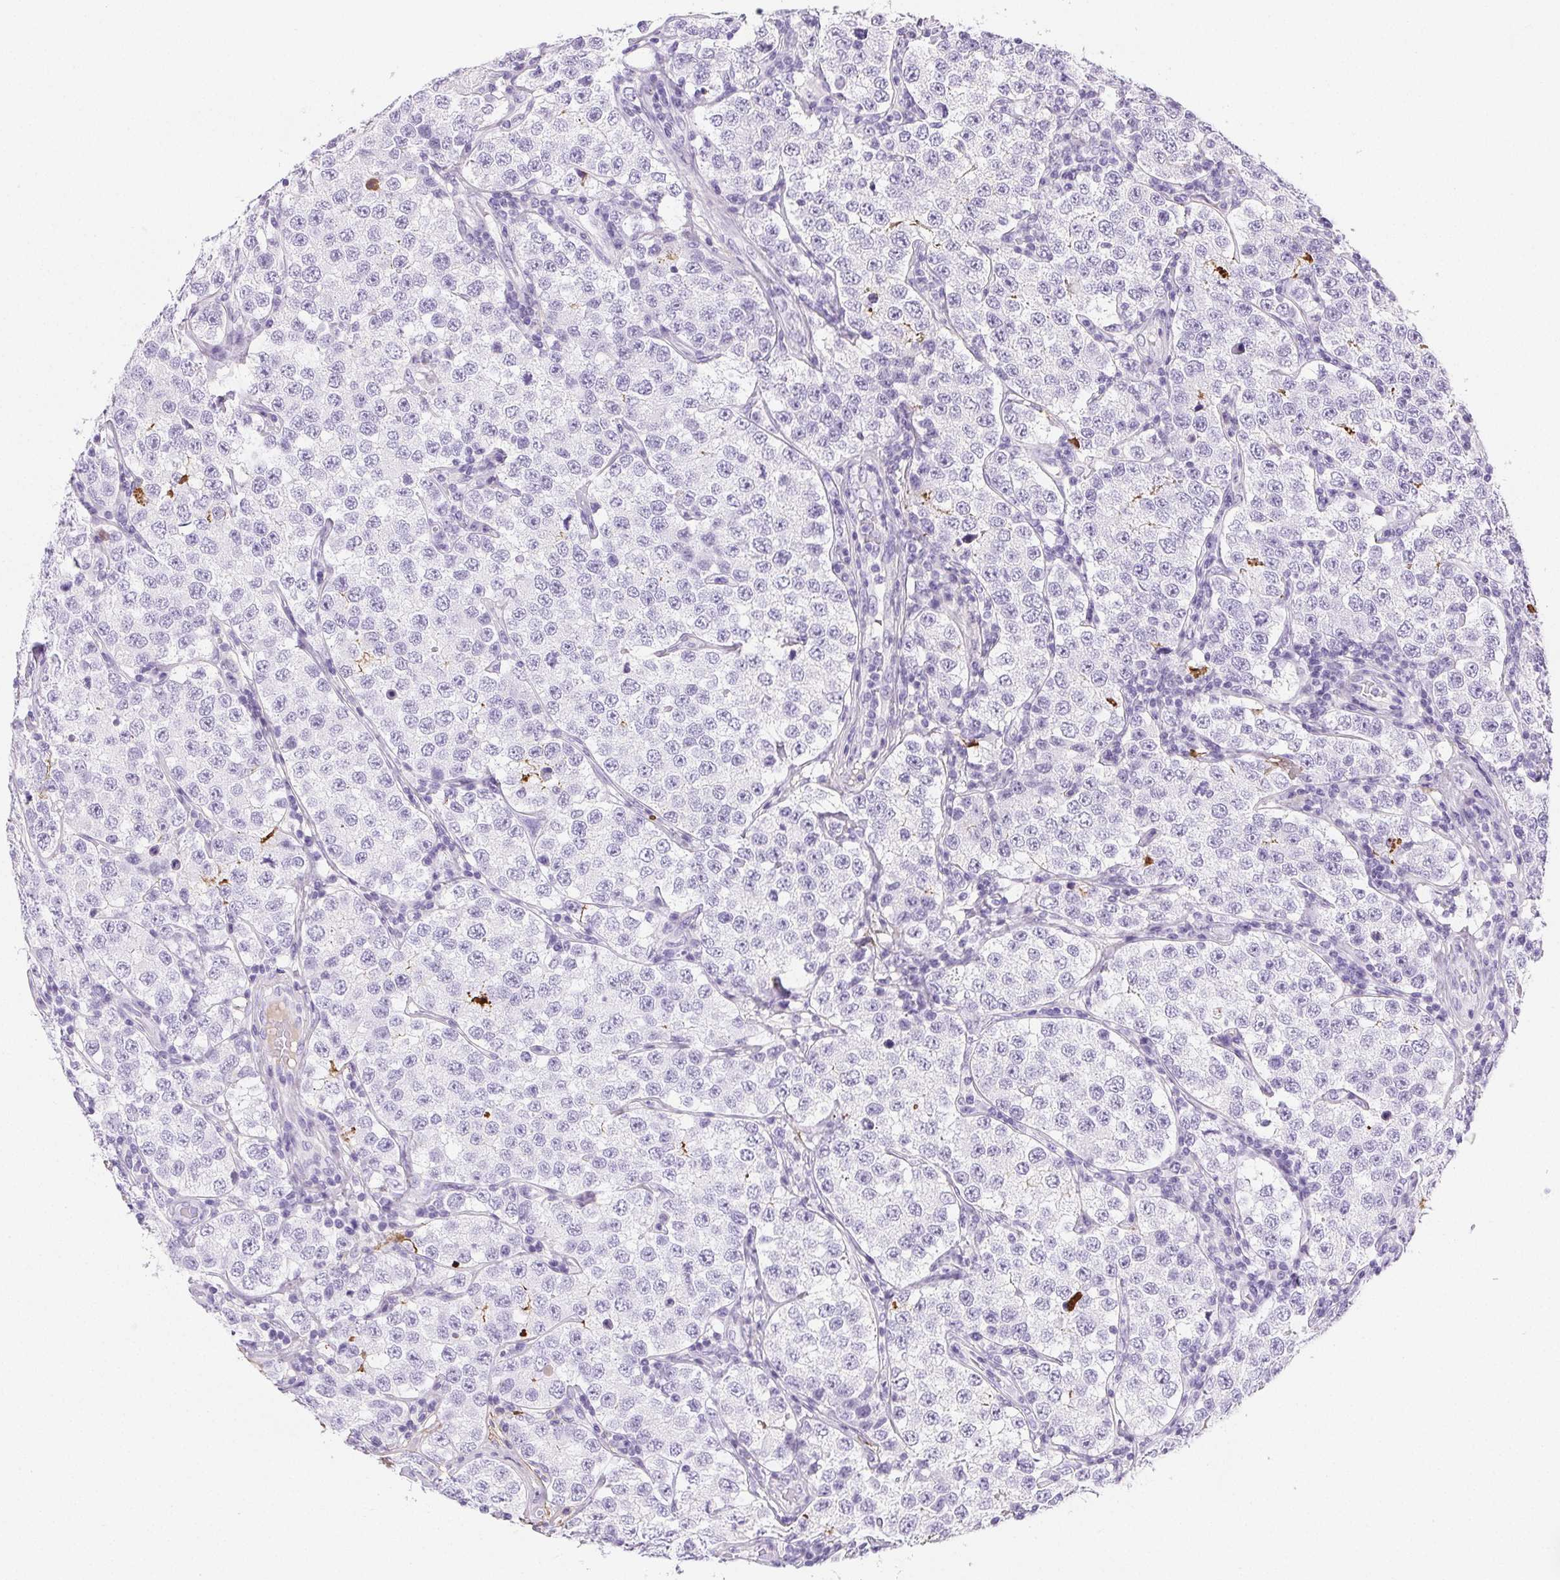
{"staining": {"intensity": "negative", "quantity": "none", "location": "none"}, "tissue": "testis cancer", "cell_type": "Tumor cells", "image_type": "cancer", "snomed": [{"axis": "morphology", "description": "Seminoma, NOS"}, {"axis": "topography", "description": "Testis"}], "caption": "Tumor cells show no significant protein expression in testis seminoma.", "gene": "VTN", "patient": {"sex": "male", "age": 34}}